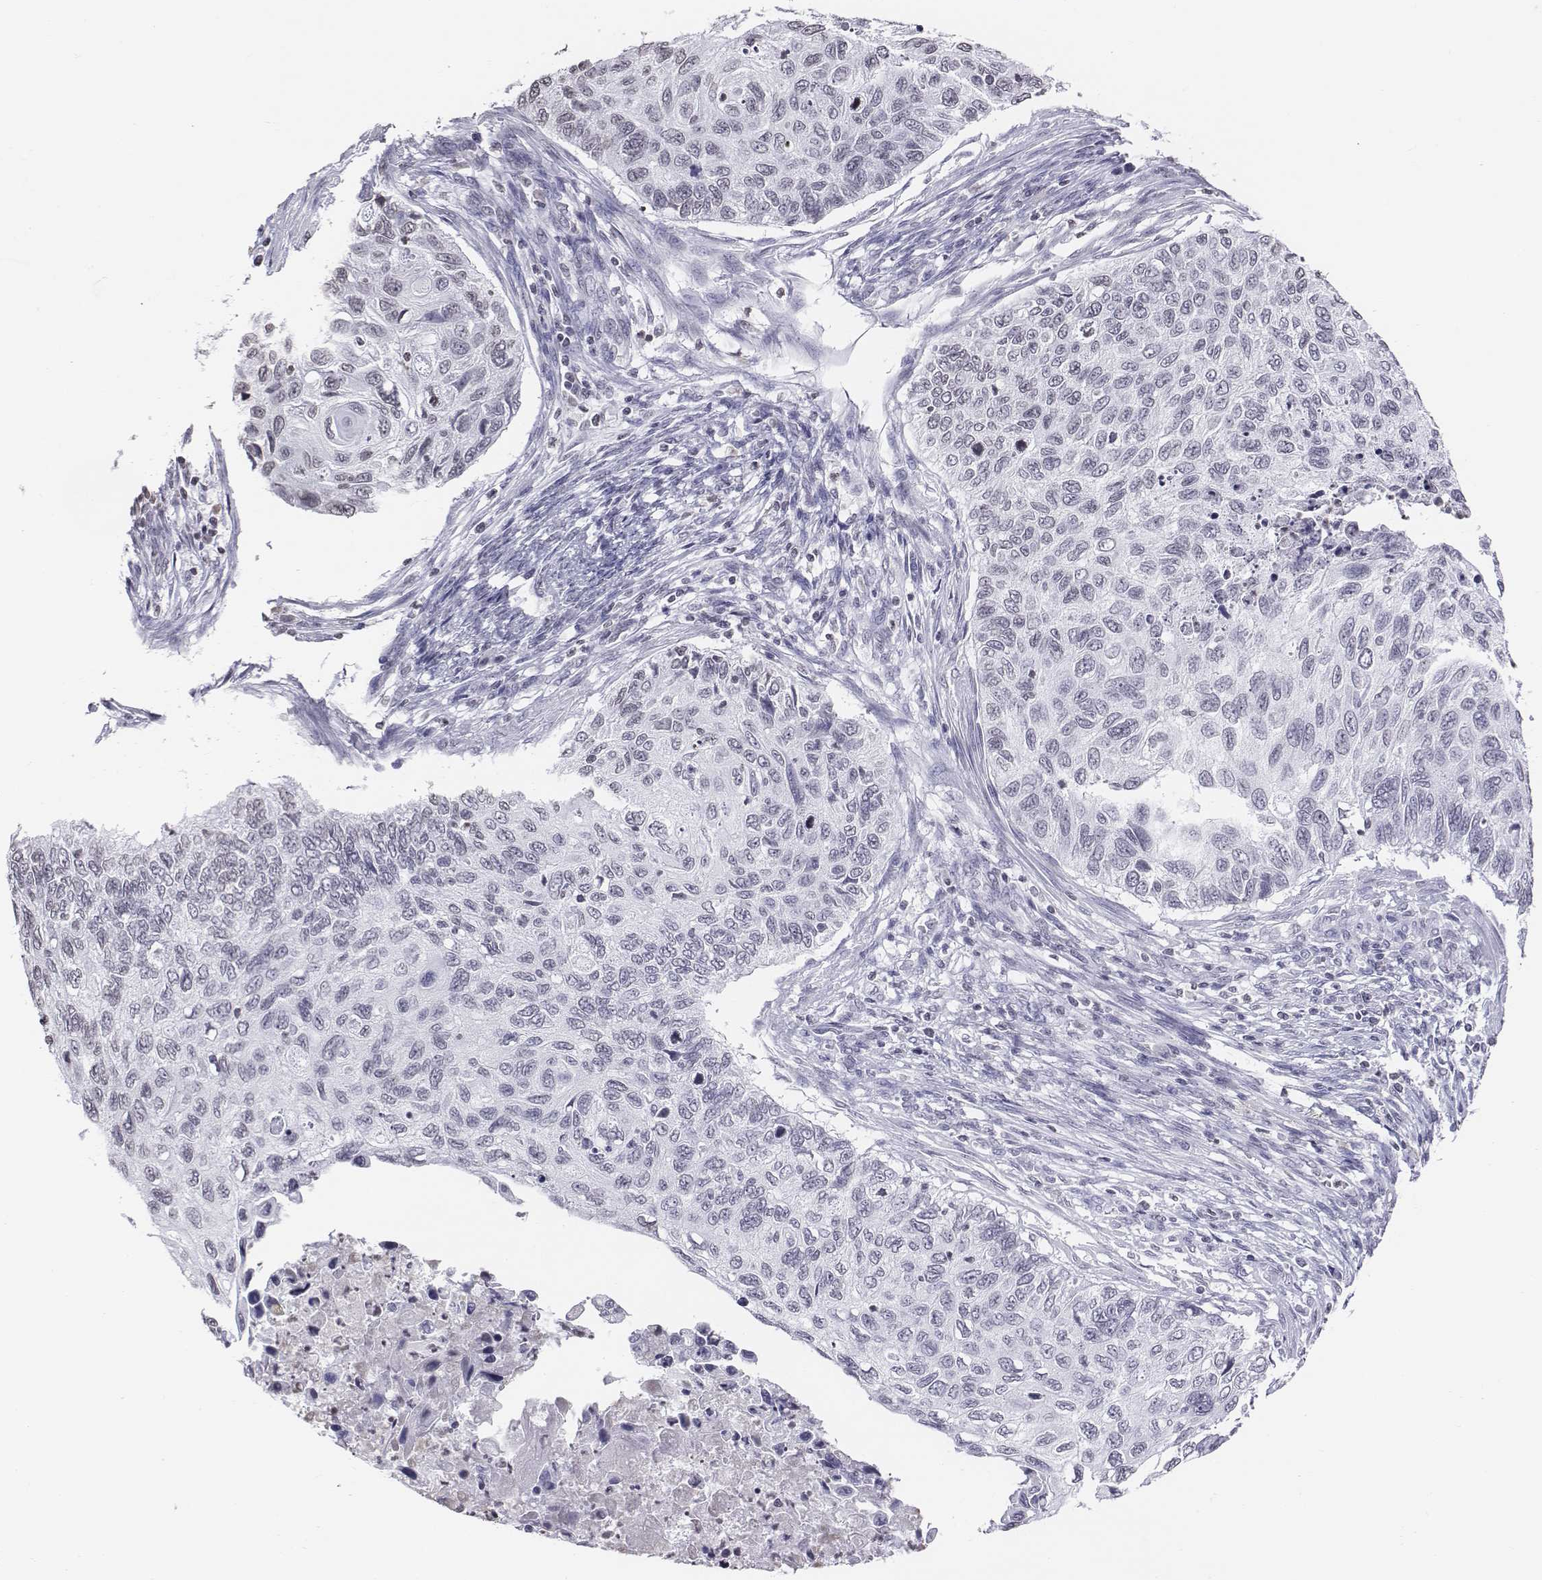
{"staining": {"intensity": "negative", "quantity": "none", "location": "none"}, "tissue": "cervical cancer", "cell_type": "Tumor cells", "image_type": "cancer", "snomed": [{"axis": "morphology", "description": "Squamous cell carcinoma, NOS"}, {"axis": "topography", "description": "Cervix"}], "caption": "Cervical cancer (squamous cell carcinoma) was stained to show a protein in brown. There is no significant expression in tumor cells.", "gene": "BARHL1", "patient": {"sex": "female", "age": 70}}